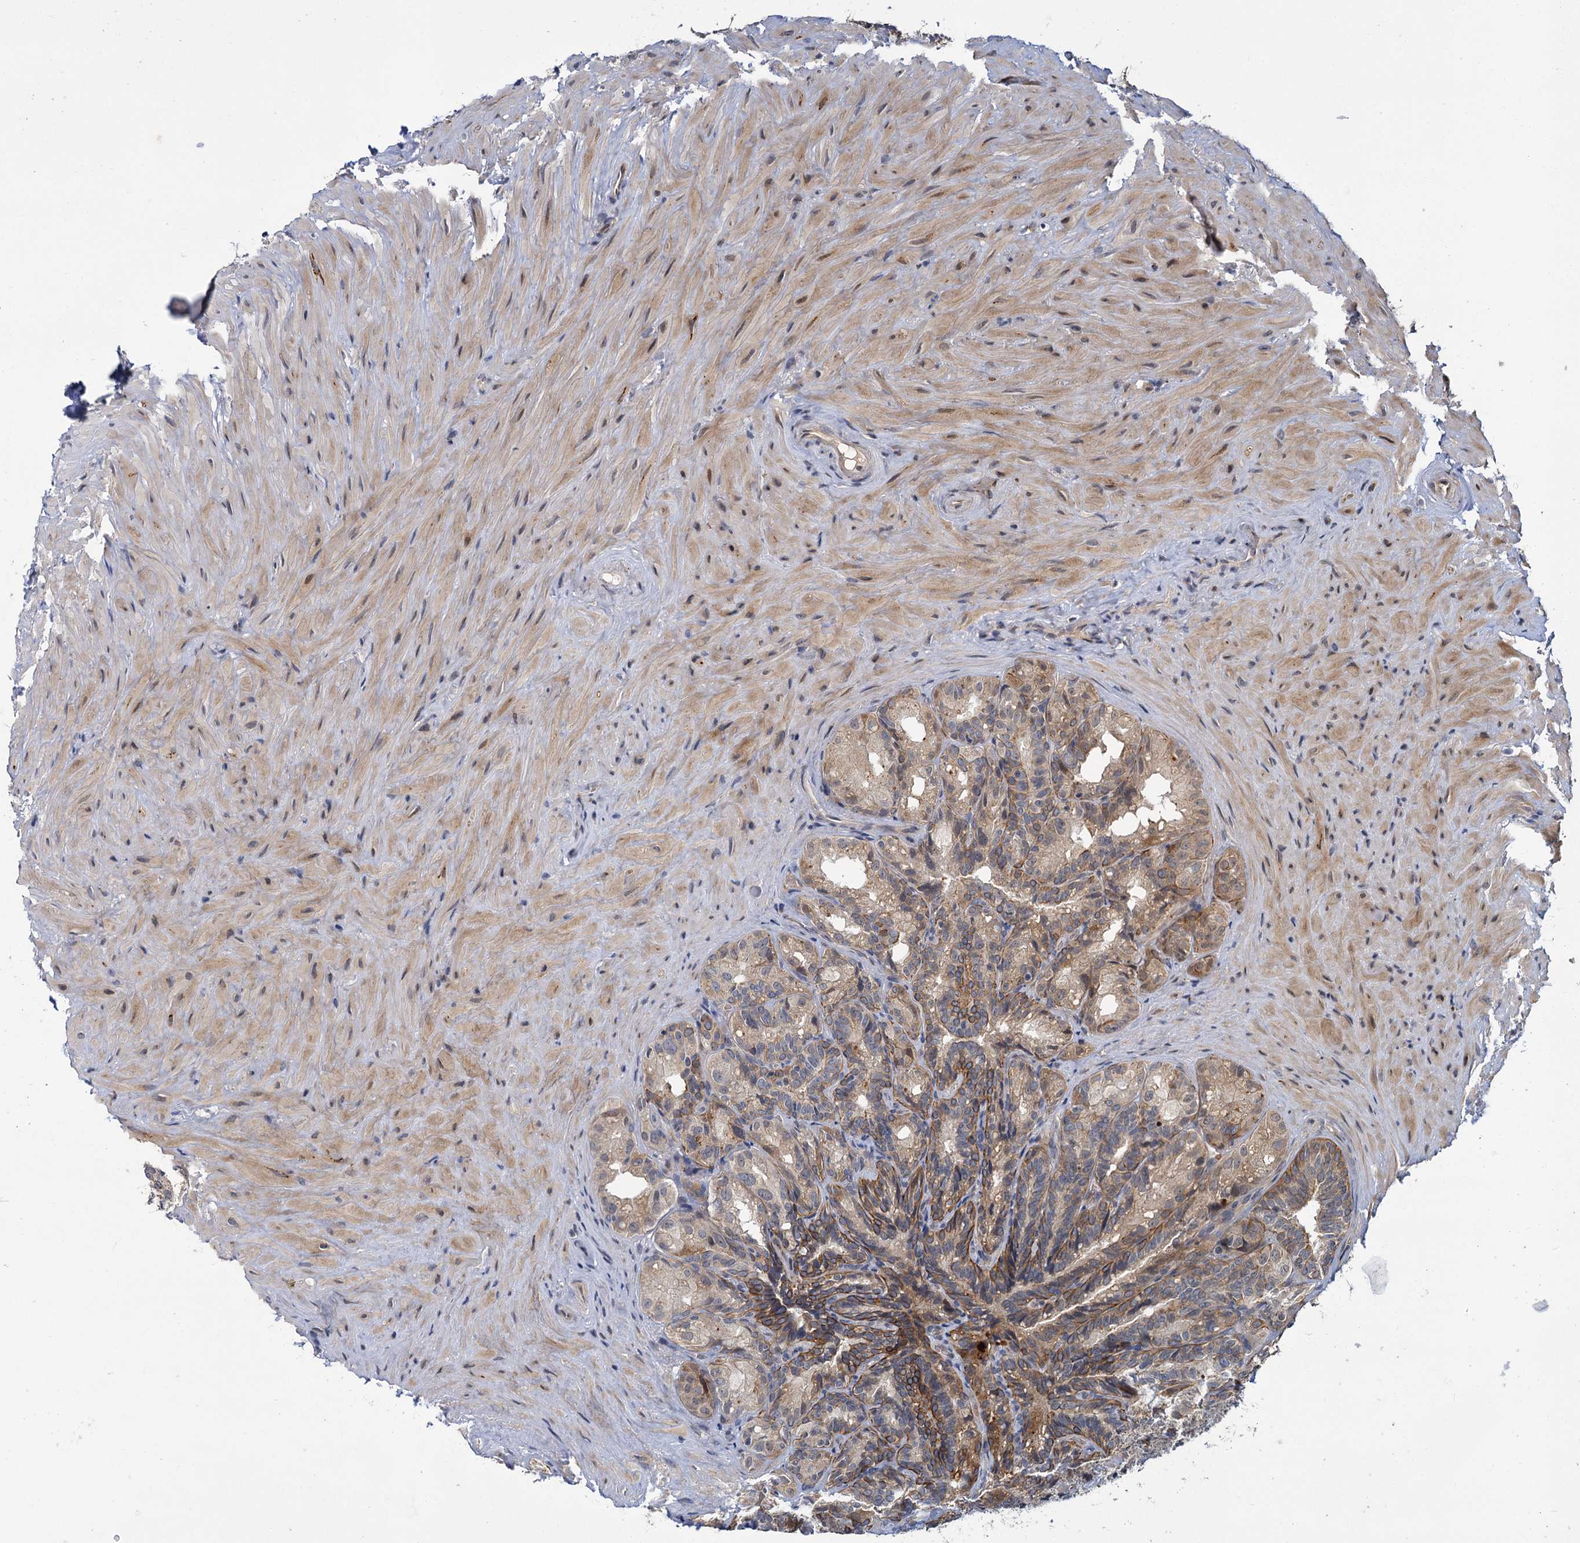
{"staining": {"intensity": "moderate", "quantity": "<25%", "location": "cytoplasmic/membranous"}, "tissue": "seminal vesicle", "cell_type": "Glandular cells", "image_type": "normal", "snomed": [{"axis": "morphology", "description": "Normal tissue, NOS"}, {"axis": "topography", "description": "Seminal veicle"}], "caption": "Immunohistochemistry (IHC) of benign seminal vesicle demonstrates low levels of moderate cytoplasmic/membranous staining in about <25% of glandular cells.", "gene": "APBA2", "patient": {"sex": "male", "age": 60}}